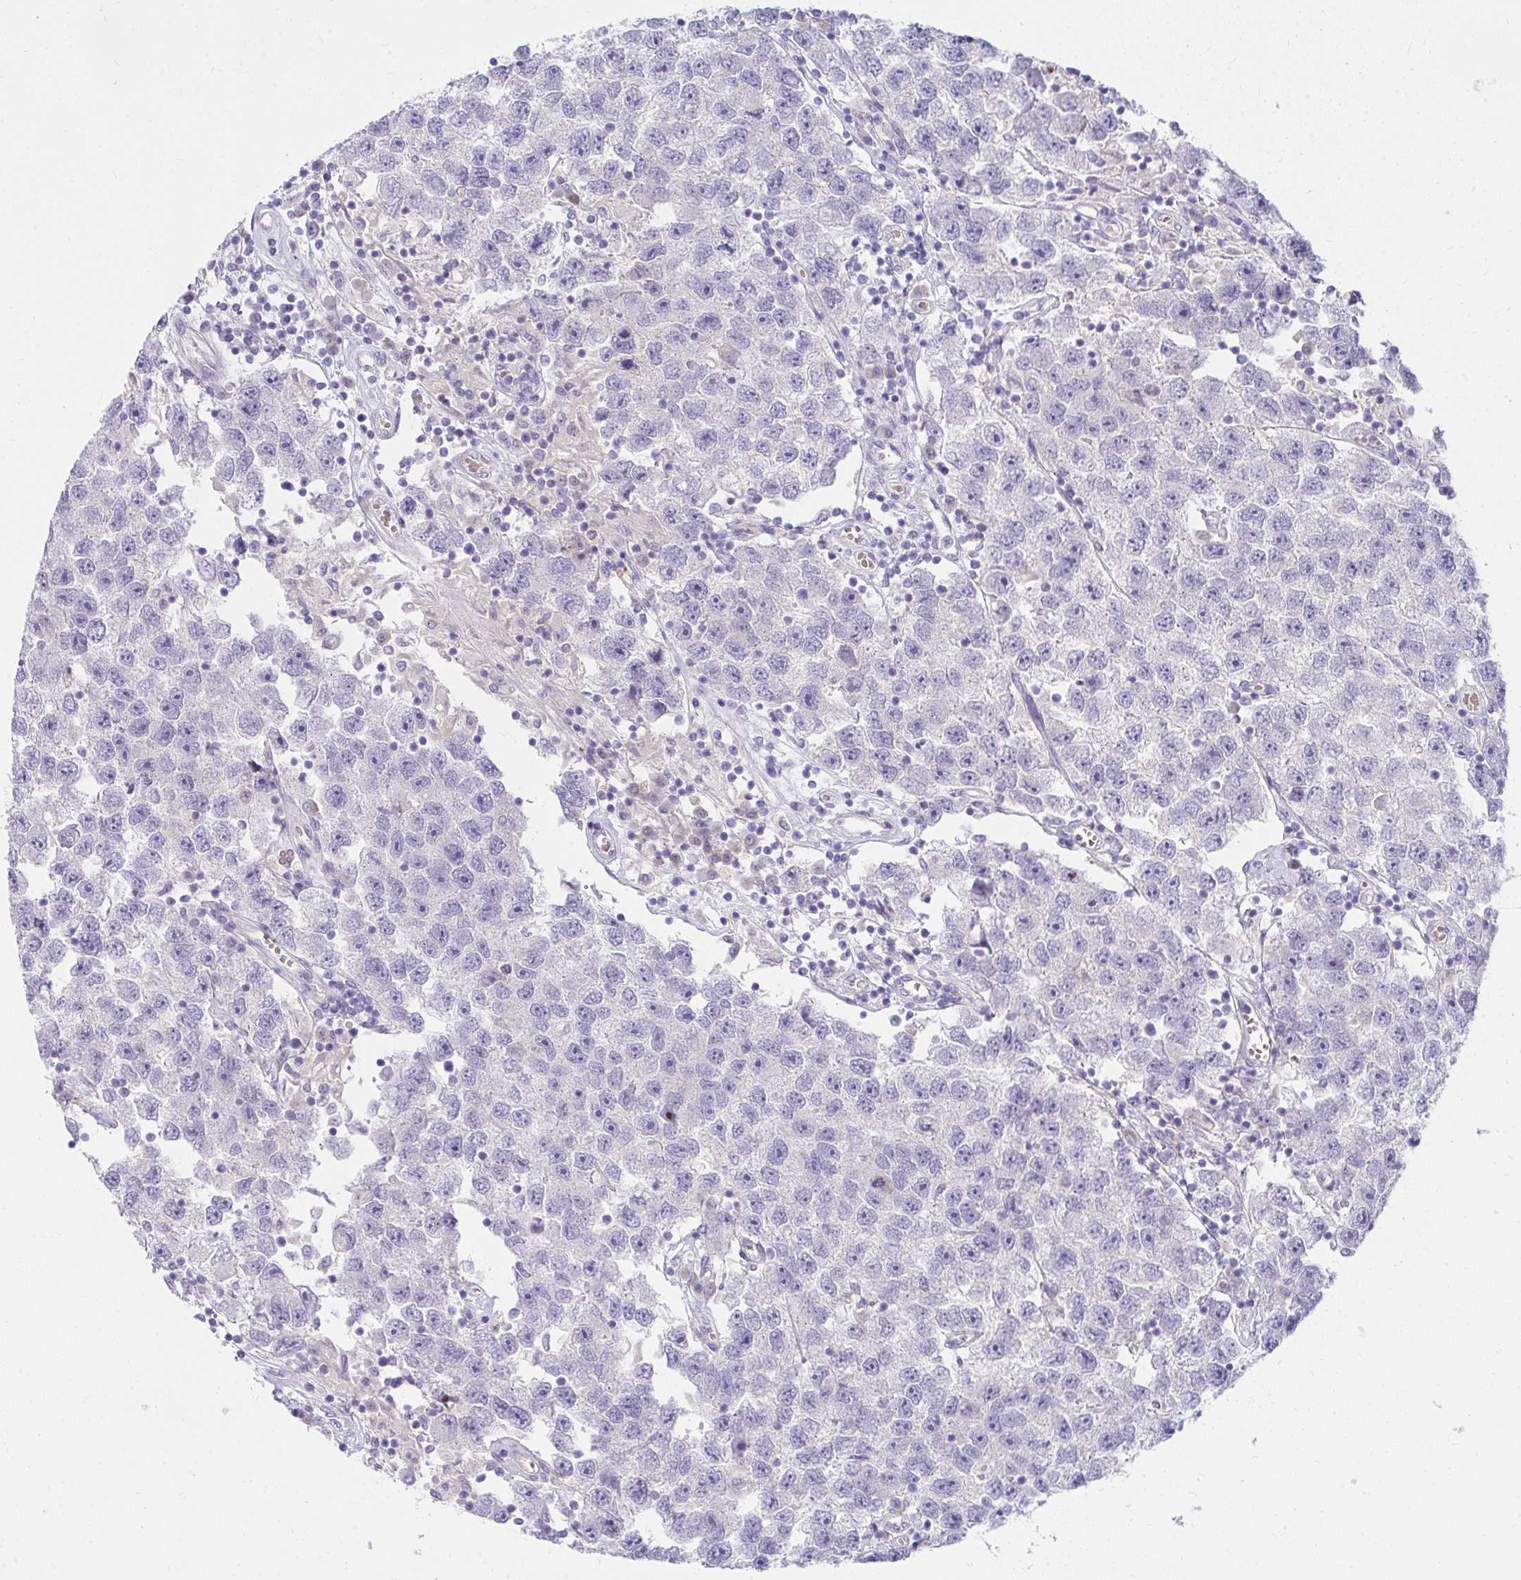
{"staining": {"intensity": "negative", "quantity": "none", "location": "none"}, "tissue": "testis cancer", "cell_type": "Tumor cells", "image_type": "cancer", "snomed": [{"axis": "morphology", "description": "Seminoma, NOS"}, {"axis": "topography", "description": "Testis"}], "caption": "An IHC histopathology image of seminoma (testis) is shown. There is no staining in tumor cells of seminoma (testis).", "gene": "LRRC36", "patient": {"sex": "male", "age": 26}}